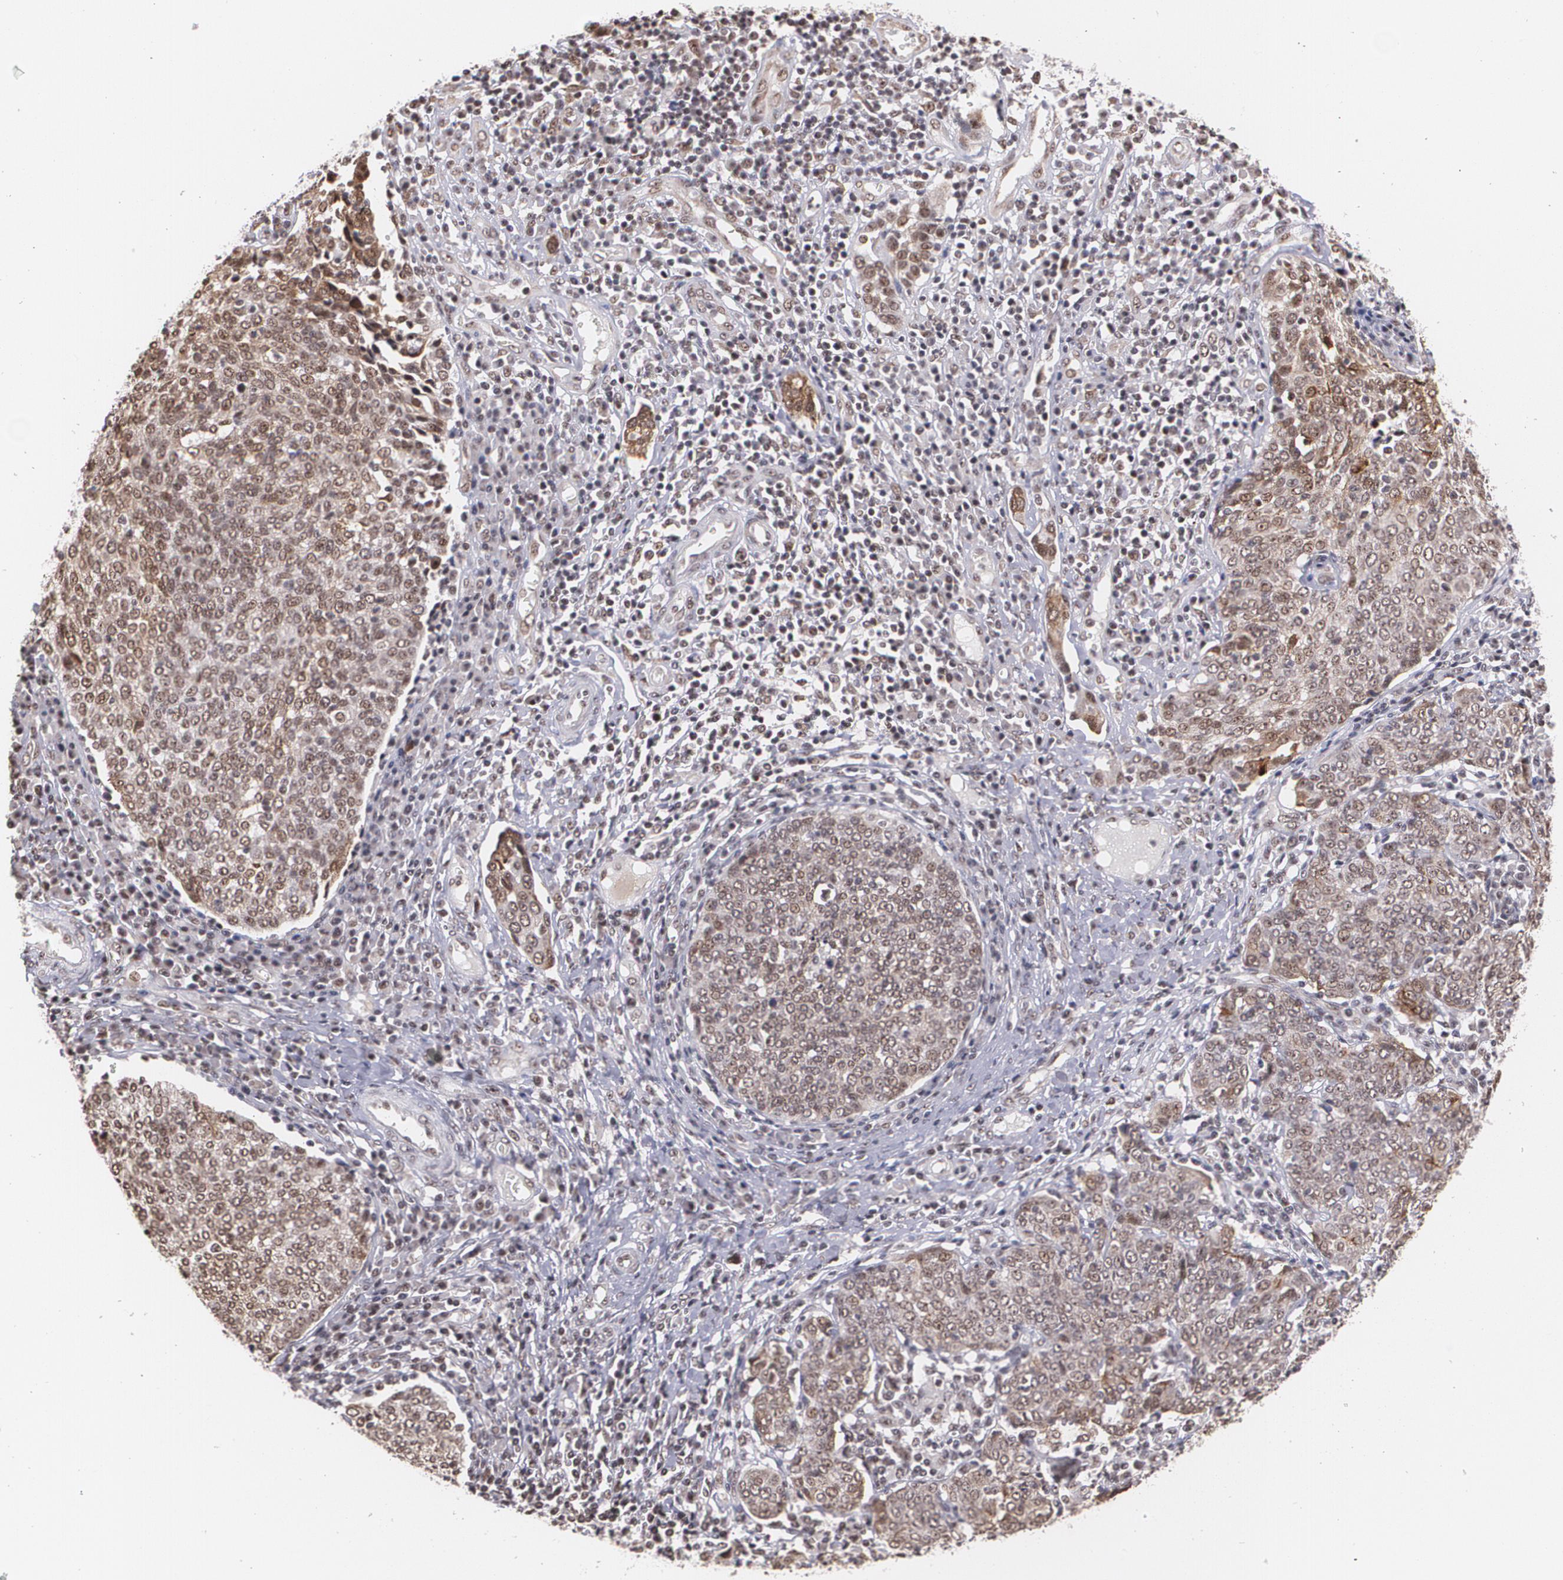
{"staining": {"intensity": "moderate", "quantity": ">75%", "location": "cytoplasmic/membranous,nuclear"}, "tissue": "cervical cancer", "cell_type": "Tumor cells", "image_type": "cancer", "snomed": [{"axis": "morphology", "description": "Squamous cell carcinoma, NOS"}, {"axis": "topography", "description": "Cervix"}], "caption": "A high-resolution photomicrograph shows IHC staining of cervical cancer, which displays moderate cytoplasmic/membranous and nuclear positivity in about >75% of tumor cells.", "gene": "C6orf15", "patient": {"sex": "female", "age": 40}}